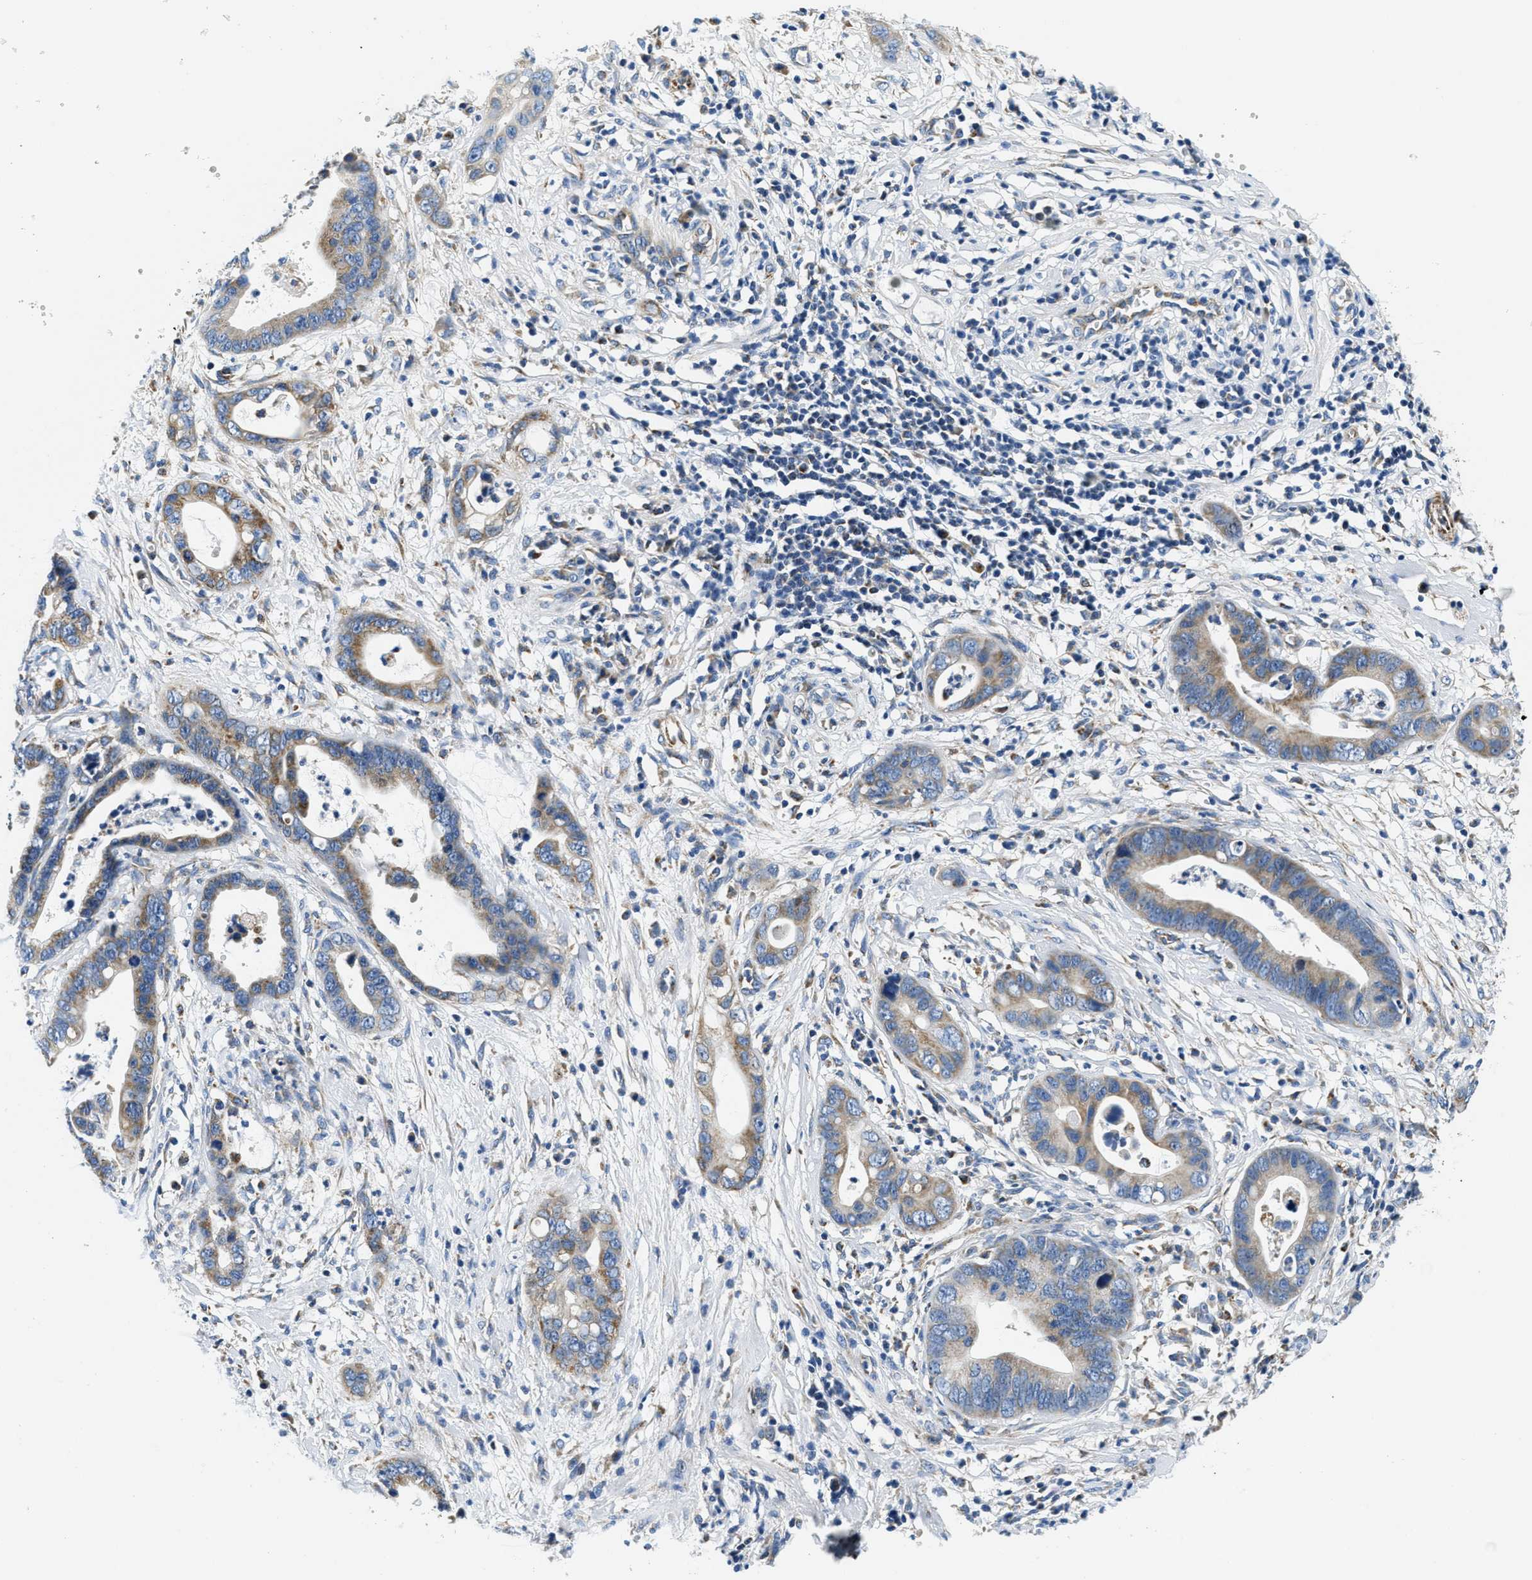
{"staining": {"intensity": "moderate", "quantity": "25%-75%", "location": "cytoplasmic/membranous"}, "tissue": "cervical cancer", "cell_type": "Tumor cells", "image_type": "cancer", "snomed": [{"axis": "morphology", "description": "Adenocarcinoma, NOS"}, {"axis": "topography", "description": "Cervix"}], "caption": "Immunohistochemical staining of human cervical cancer (adenocarcinoma) displays moderate cytoplasmic/membranous protein expression in about 25%-75% of tumor cells.", "gene": "SAMD4B", "patient": {"sex": "female", "age": 44}}